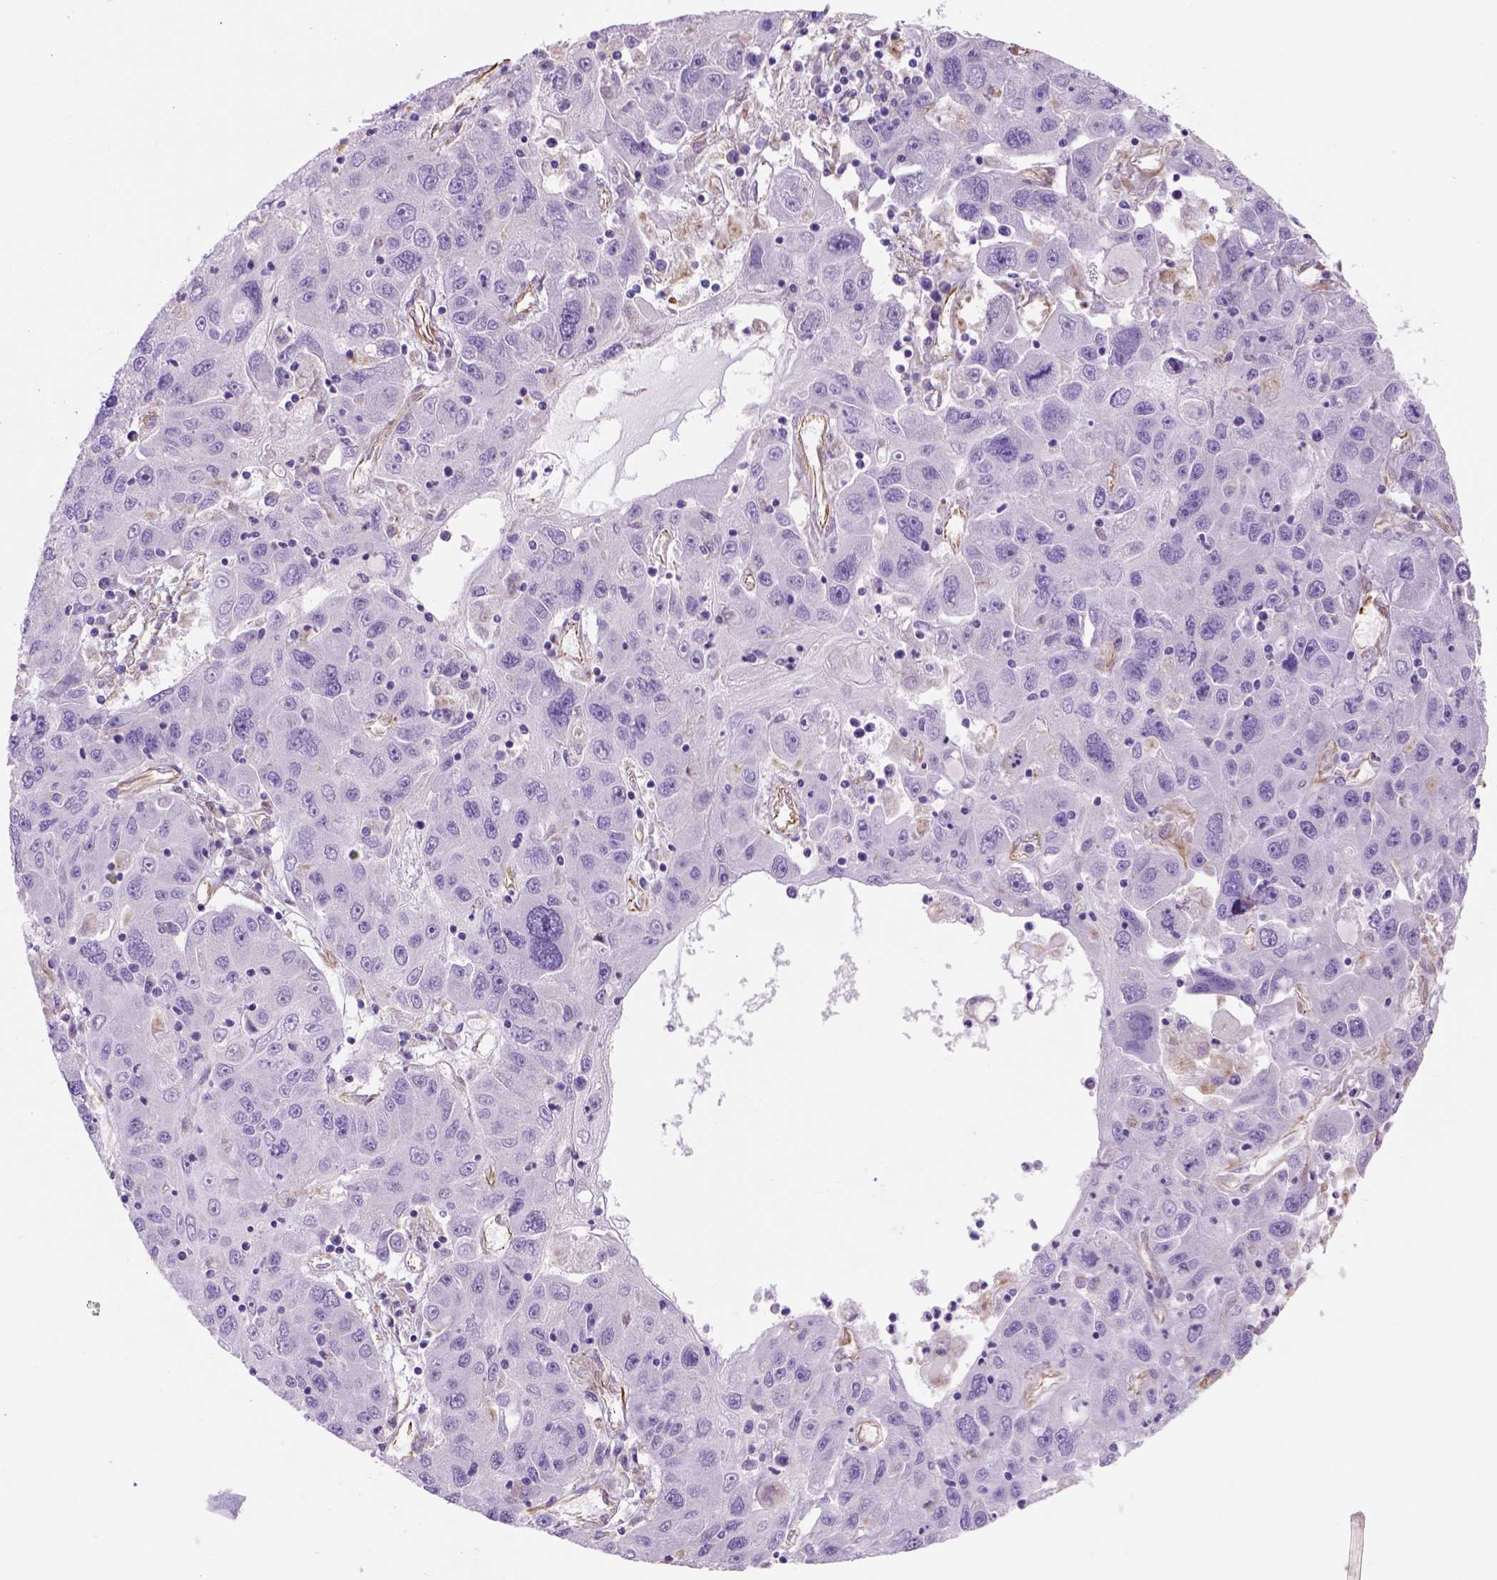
{"staining": {"intensity": "negative", "quantity": "none", "location": "none"}, "tissue": "stomach cancer", "cell_type": "Tumor cells", "image_type": "cancer", "snomed": [{"axis": "morphology", "description": "Adenocarcinoma, NOS"}, {"axis": "topography", "description": "Stomach"}], "caption": "This is an IHC histopathology image of adenocarcinoma (stomach). There is no staining in tumor cells.", "gene": "ZZZ3", "patient": {"sex": "male", "age": 56}}